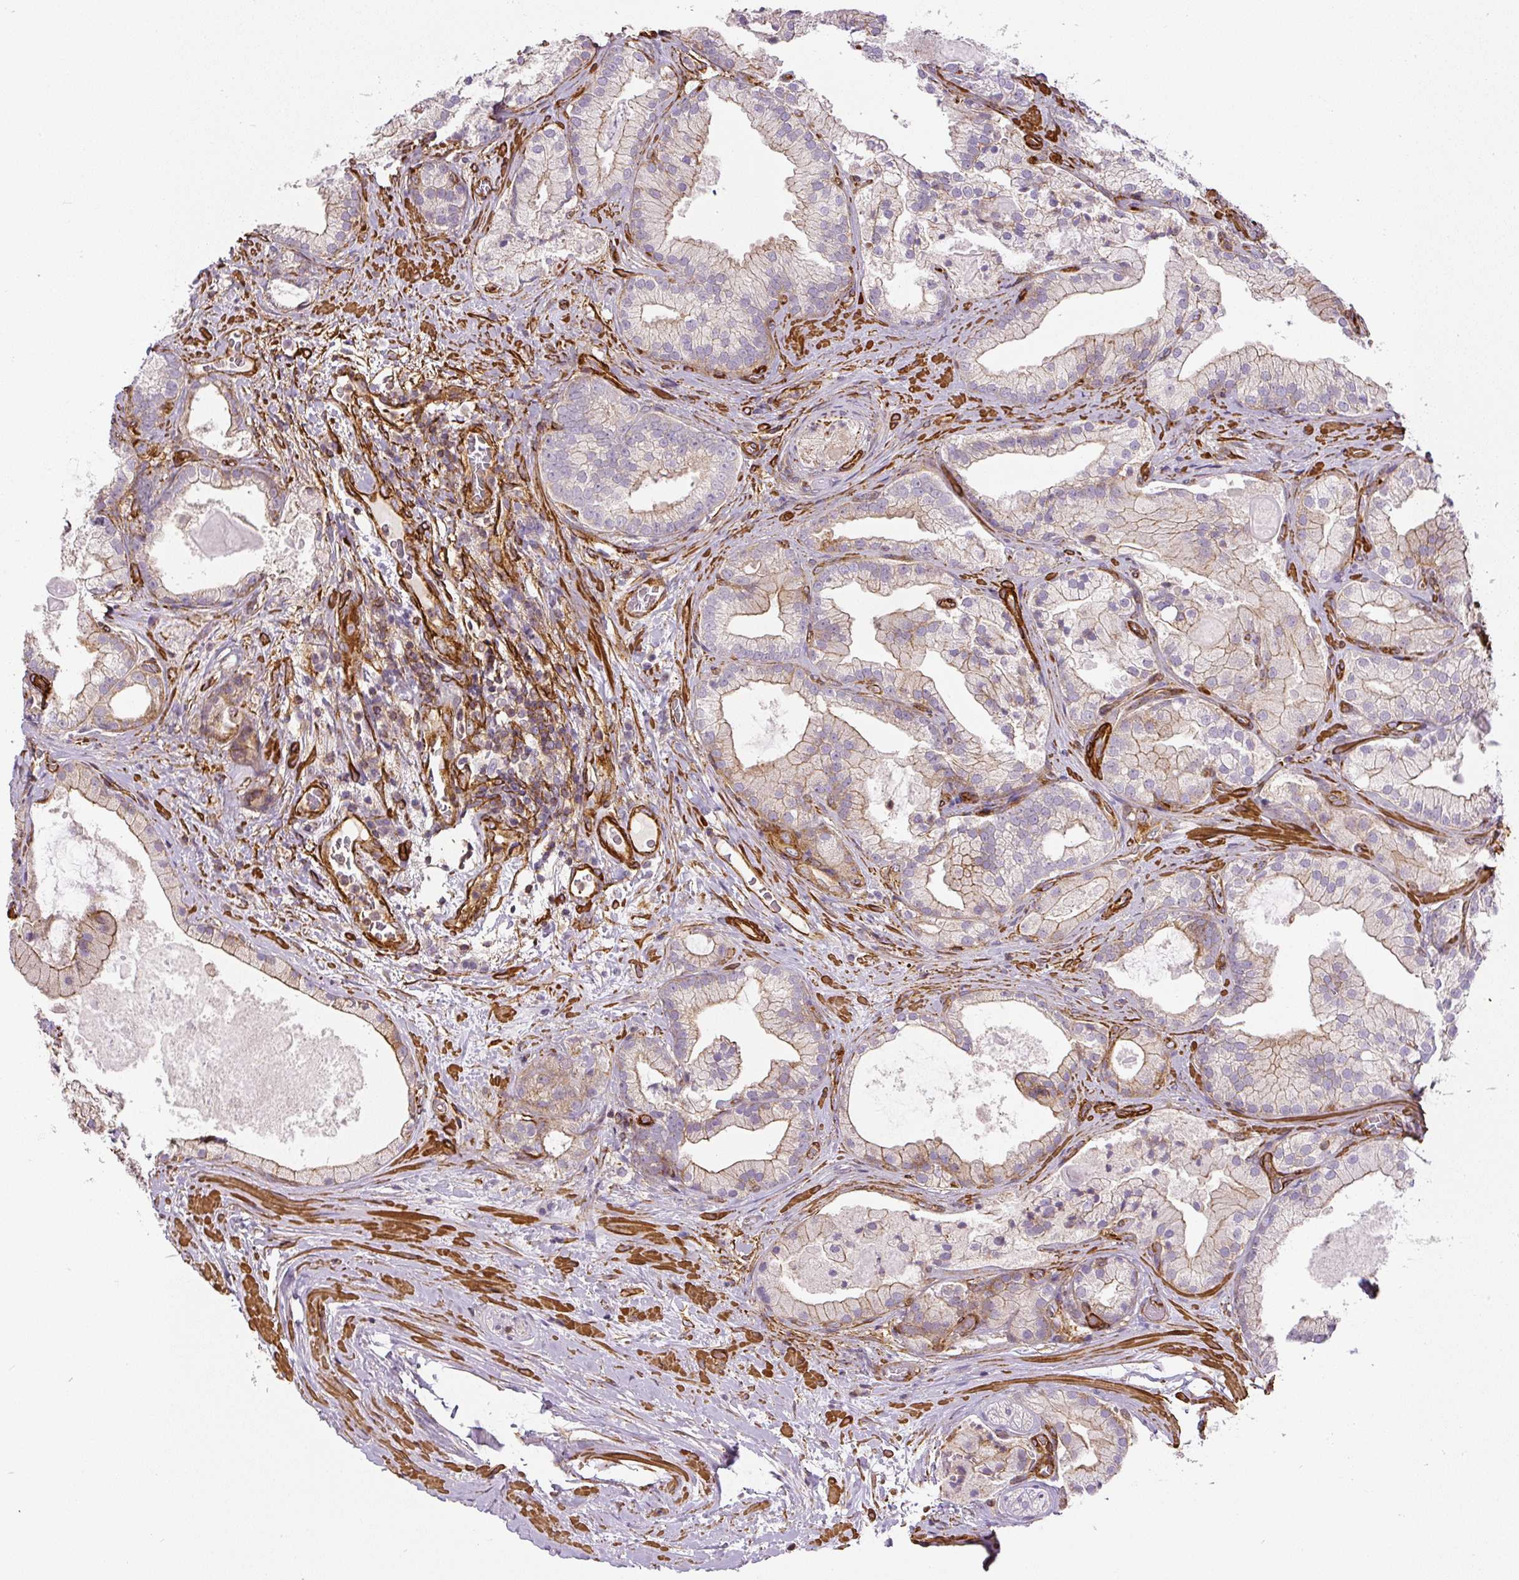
{"staining": {"intensity": "weak", "quantity": "25%-75%", "location": "cytoplasmic/membranous"}, "tissue": "prostate cancer", "cell_type": "Tumor cells", "image_type": "cancer", "snomed": [{"axis": "morphology", "description": "Adenocarcinoma, High grade"}, {"axis": "topography", "description": "Prostate"}], "caption": "Human prostate cancer stained with a brown dye shows weak cytoplasmic/membranous positive positivity in approximately 25%-75% of tumor cells.", "gene": "MYL12A", "patient": {"sex": "male", "age": 68}}